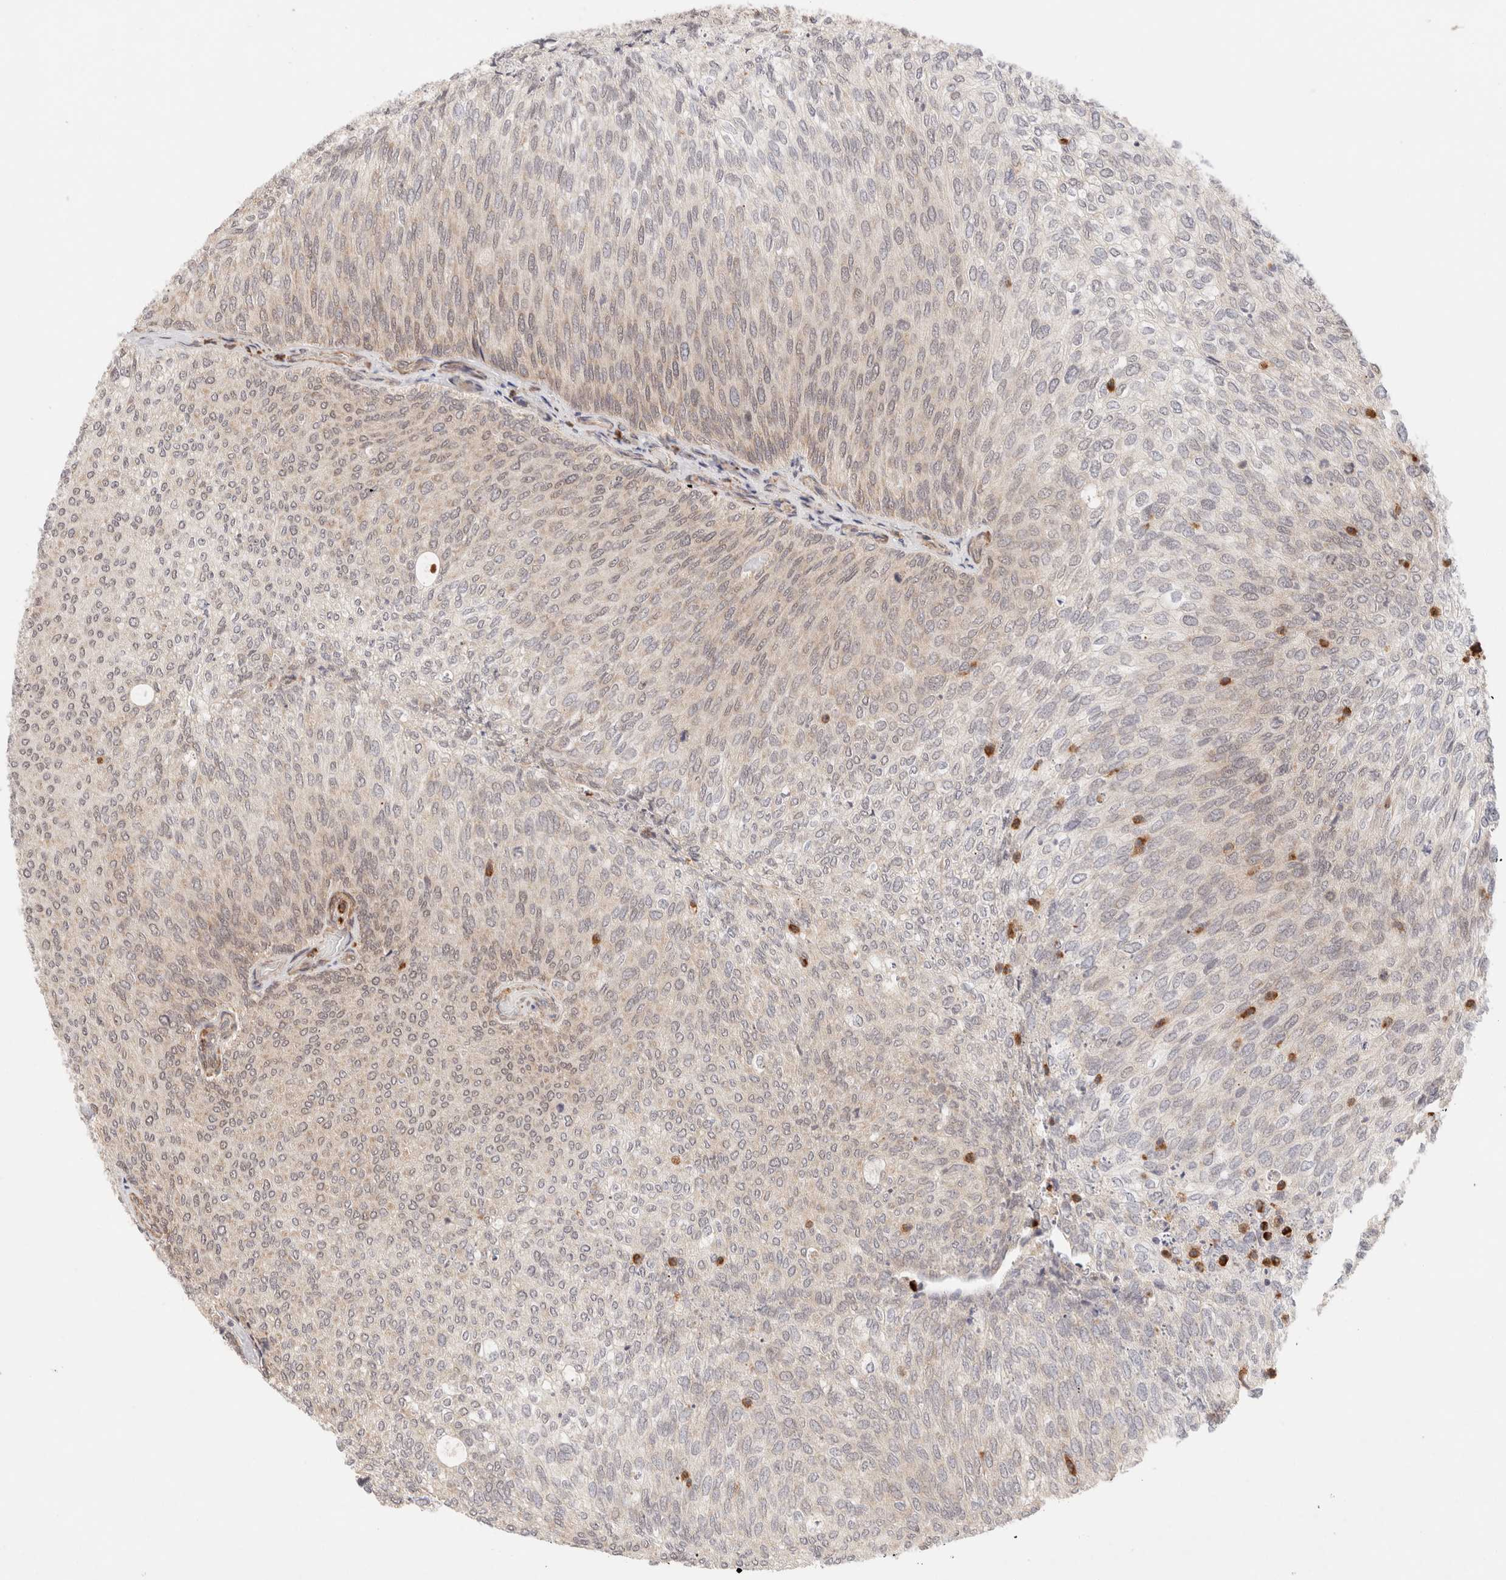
{"staining": {"intensity": "weak", "quantity": "<25%", "location": "cytoplasmic/membranous"}, "tissue": "urothelial cancer", "cell_type": "Tumor cells", "image_type": "cancer", "snomed": [{"axis": "morphology", "description": "Urothelial carcinoma, Low grade"}, {"axis": "topography", "description": "Urinary bladder"}], "caption": "Immunohistochemical staining of urothelial cancer exhibits no significant staining in tumor cells.", "gene": "BRPF3", "patient": {"sex": "female", "age": 79}}